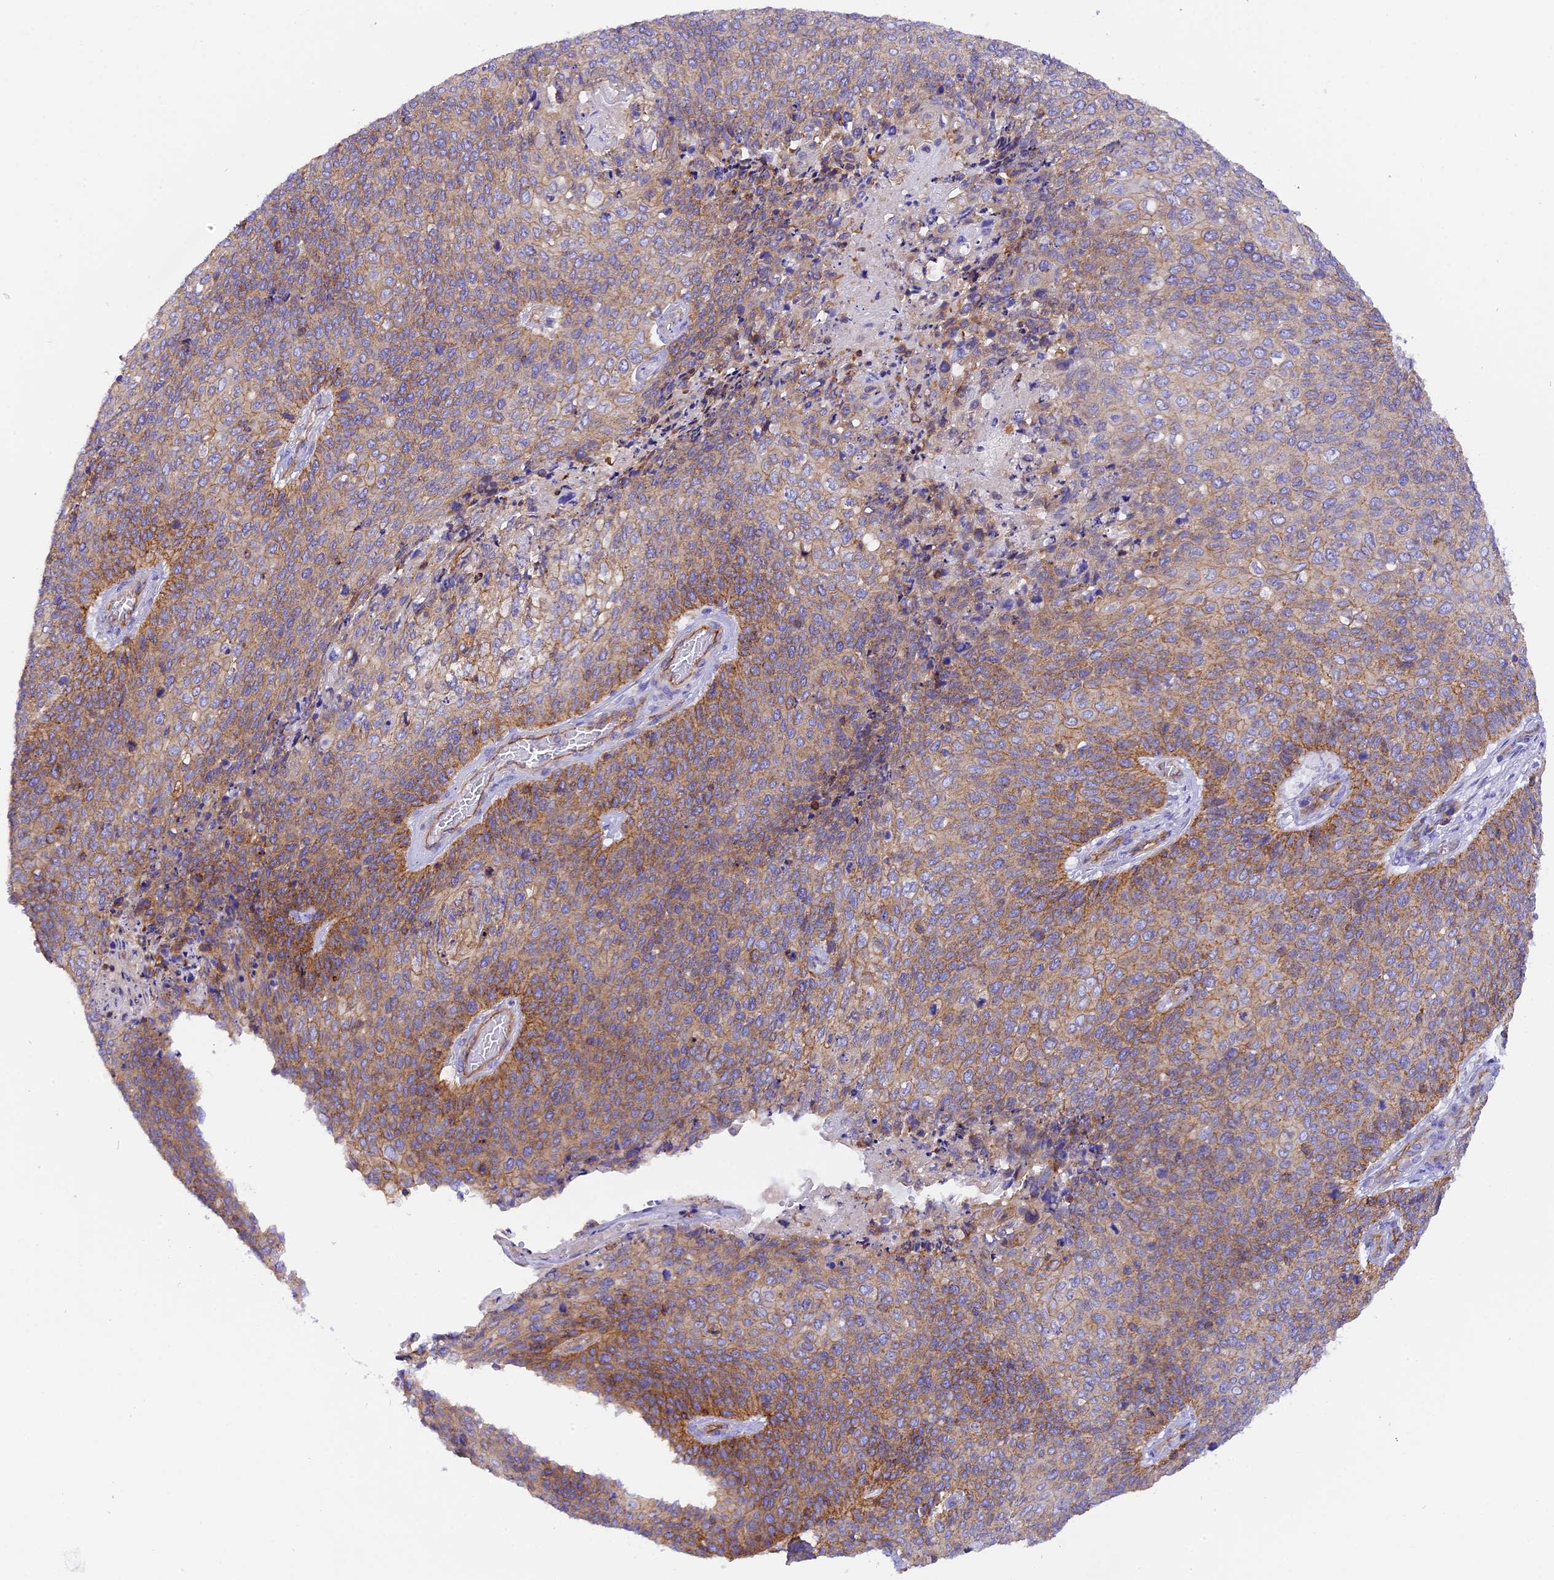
{"staining": {"intensity": "moderate", "quantity": "25%-75%", "location": "cytoplasmic/membranous"}, "tissue": "cervical cancer", "cell_type": "Tumor cells", "image_type": "cancer", "snomed": [{"axis": "morphology", "description": "Squamous cell carcinoma, NOS"}, {"axis": "topography", "description": "Cervix"}], "caption": "Human cervical cancer stained for a protein (brown) shows moderate cytoplasmic/membranous positive expression in approximately 25%-75% of tumor cells.", "gene": "FAM193A", "patient": {"sex": "female", "age": 39}}